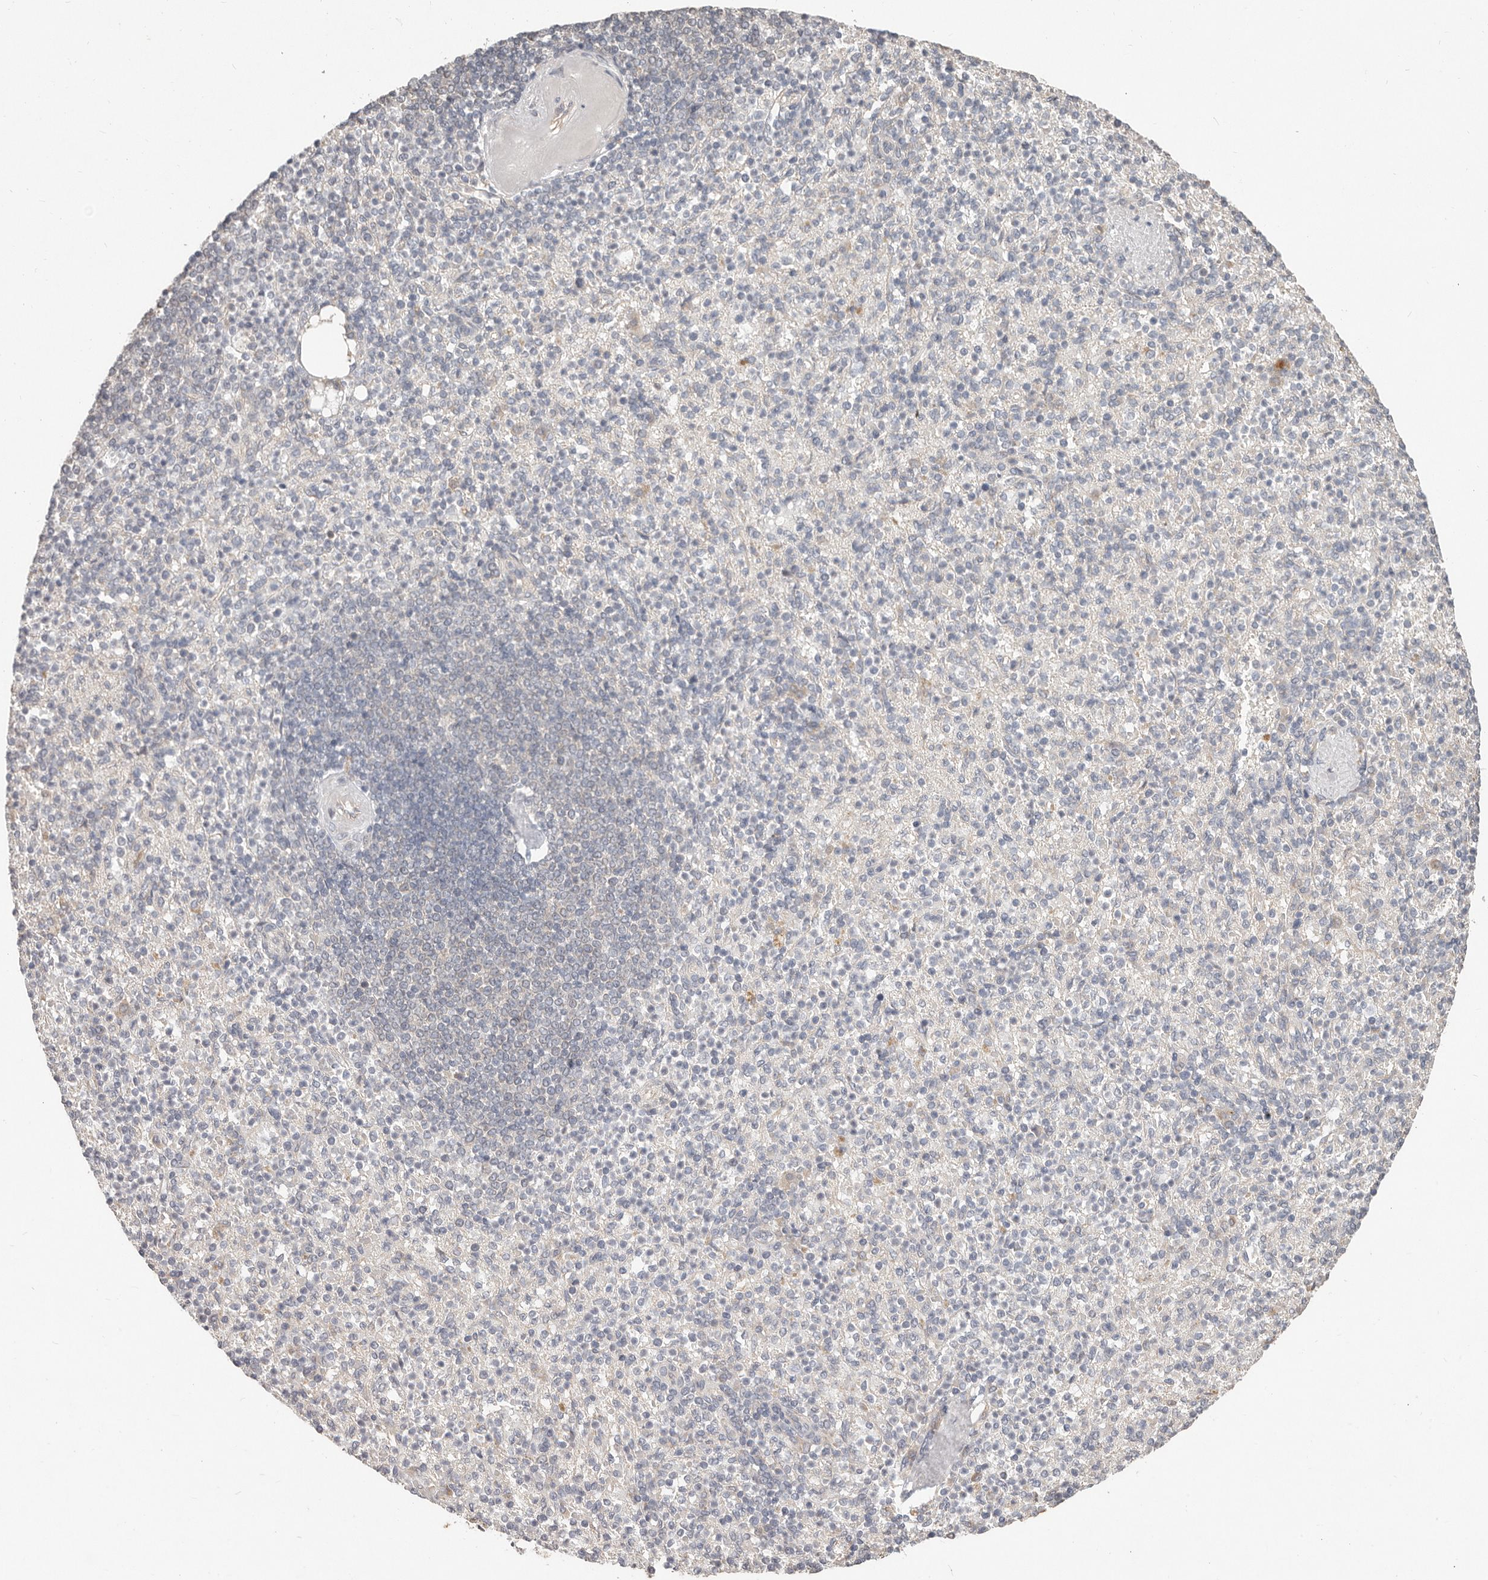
{"staining": {"intensity": "negative", "quantity": "none", "location": "none"}, "tissue": "spleen", "cell_type": "Cells in red pulp", "image_type": "normal", "snomed": [{"axis": "morphology", "description": "Normal tissue, NOS"}, {"axis": "topography", "description": "Spleen"}], "caption": "Protein analysis of unremarkable spleen demonstrates no significant positivity in cells in red pulp.", "gene": "MTFR2", "patient": {"sex": "female", "age": 74}}